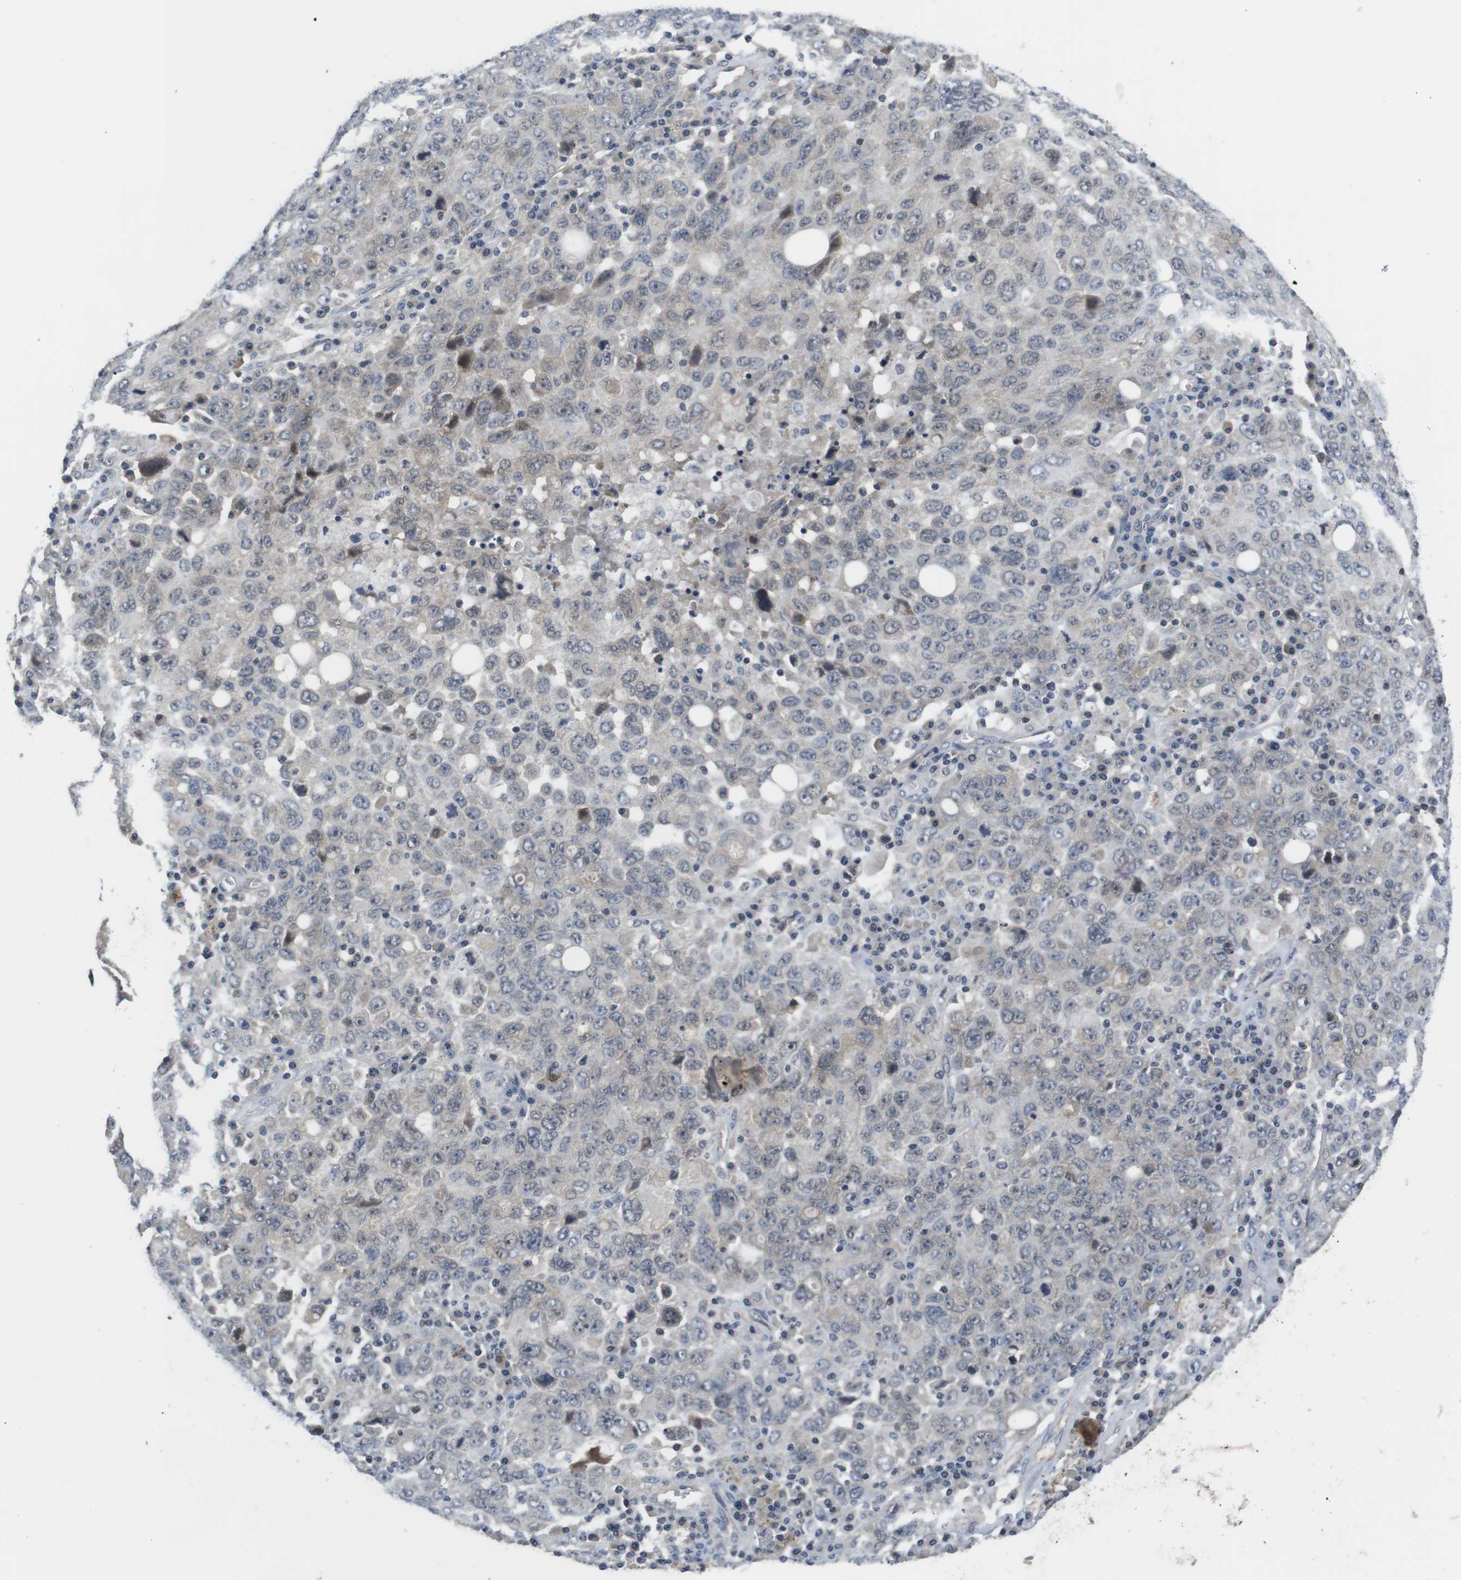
{"staining": {"intensity": "negative", "quantity": "none", "location": "none"}, "tissue": "ovarian cancer", "cell_type": "Tumor cells", "image_type": "cancer", "snomed": [{"axis": "morphology", "description": "Carcinoma, endometroid"}, {"axis": "topography", "description": "Ovary"}], "caption": "Image shows no protein staining in tumor cells of ovarian cancer tissue.", "gene": "FADD", "patient": {"sex": "female", "age": 62}}